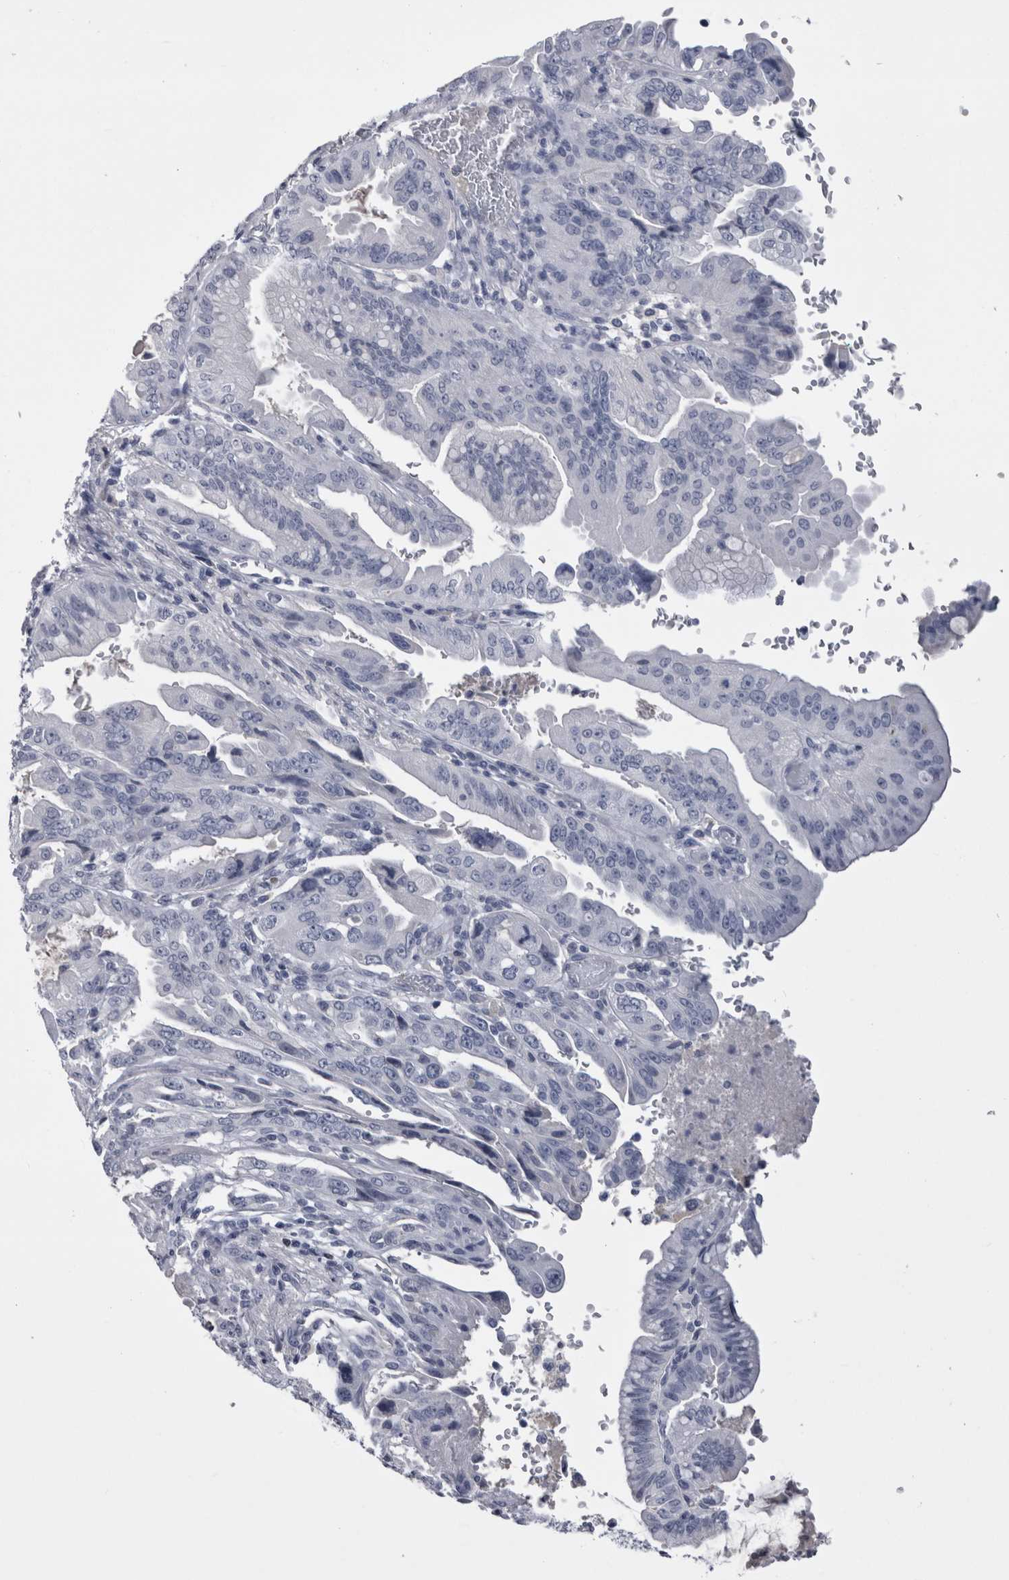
{"staining": {"intensity": "negative", "quantity": "none", "location": "none"}, "tissue": "pancreatic cancer", "cell_type": "Tumor cells", "image_type": "cancer", "snomed": [{"axis": "morphology", "description": "Adenocarcinoma, NOS"}, {"axis": "topography", "description": "Pancreas"}], "caption": "Pancreatic cancer (adenocarcinoma) was stained to show a protein in brown. There is no significant expression in tumor cells.", "gene": "PAX5", "patient": {"sex": "male", "age": 70}}